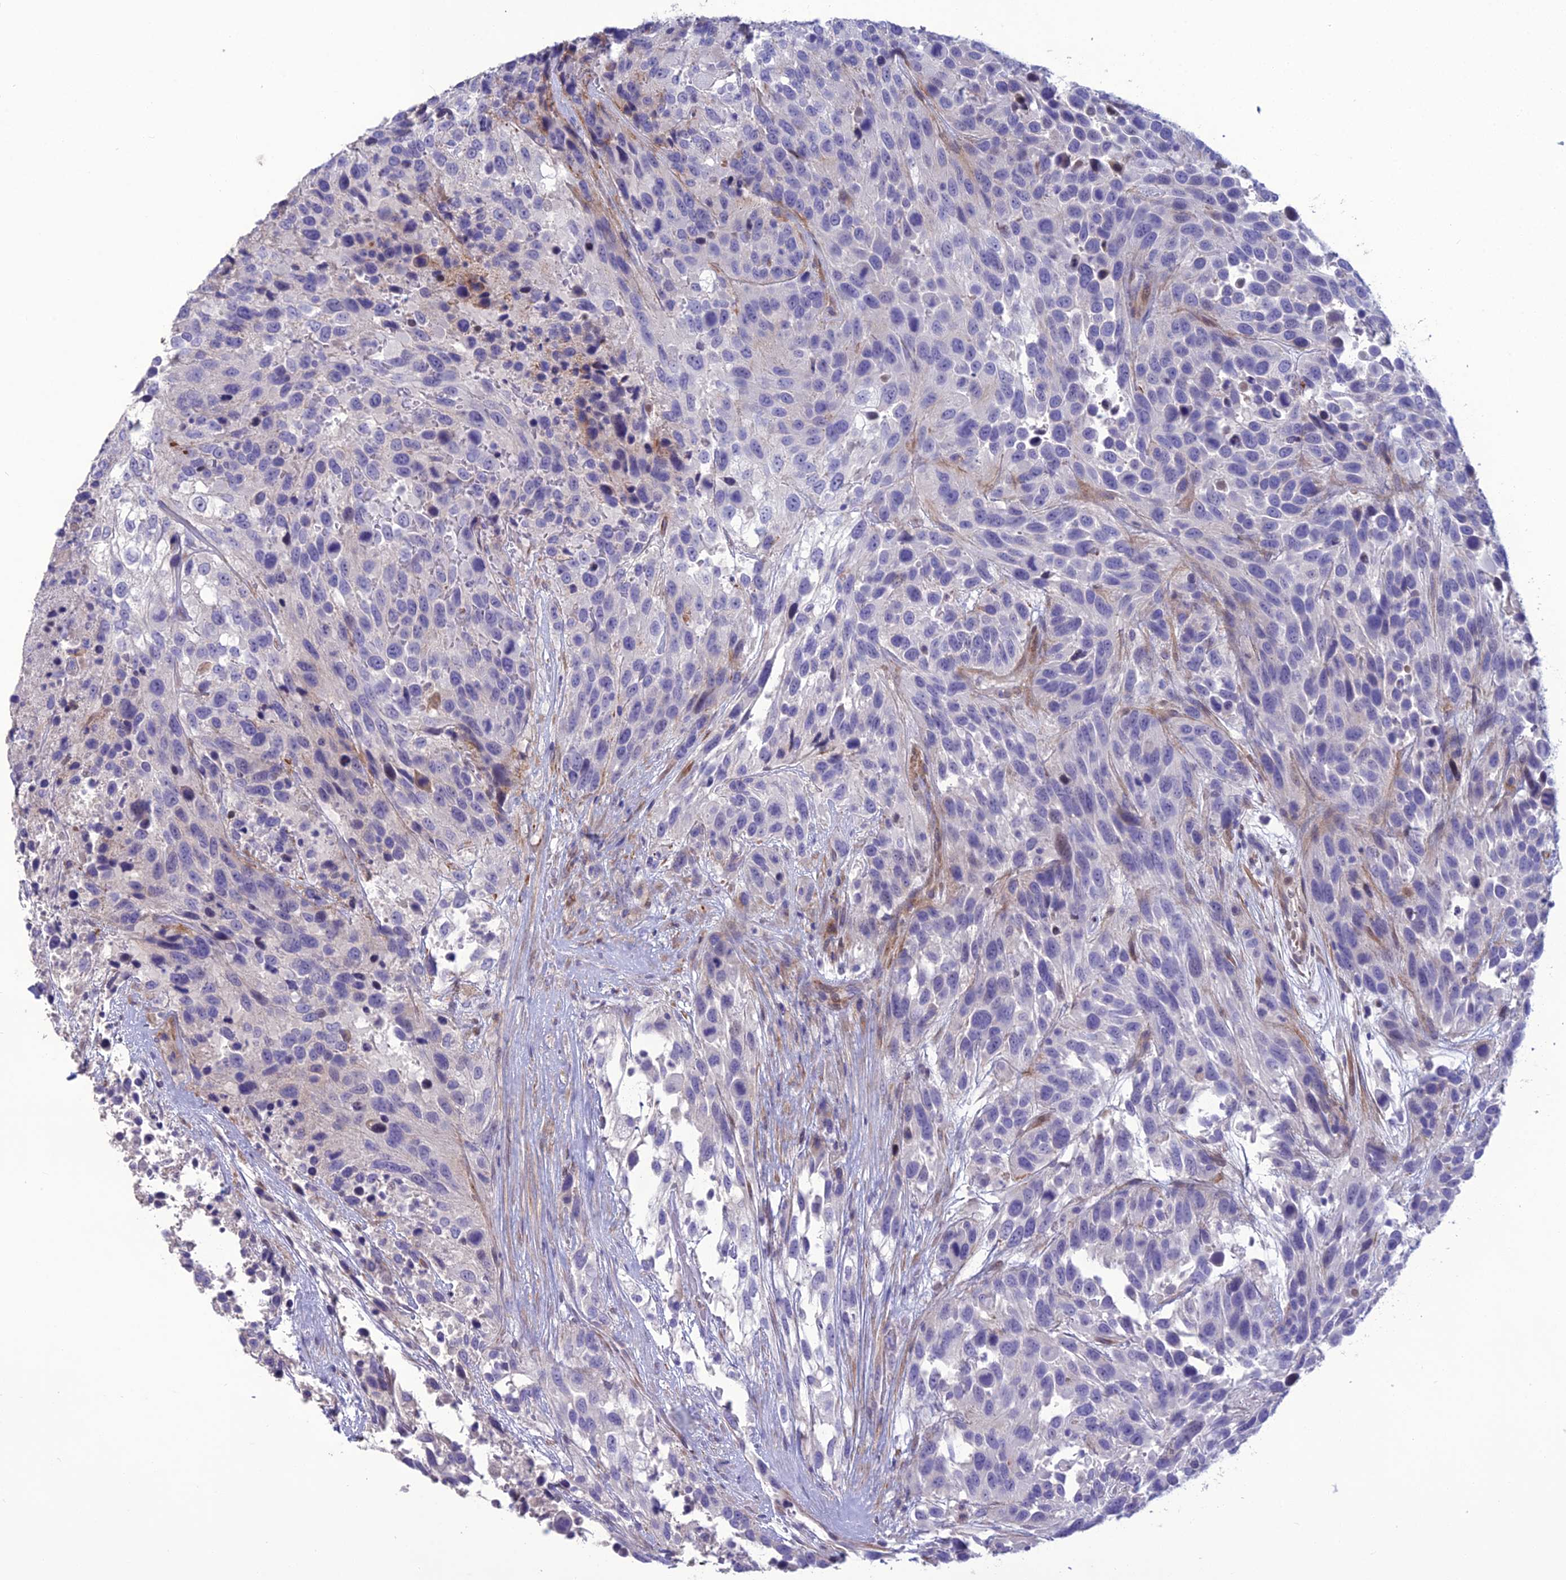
{"staining": {"intensity": "negative", "quantity": "none", "location": "none"}, "tissue": "urothelial cancer", "cell_type": "Tumor cells", "image_type": "cancer", "snomed": [{"axis": "morphology", "description": "Urothelial carcinoma, High grade"}, {"axis": "topography", "description": "Urinary bladder"}], "caption": "The immunohistochemistry photomicrograph has no significant staining in tumor cells of high-grade urothelial carcinoma tissue.", "gene": "OR56B1", "patient": {"sex": "female", "age": 70}}